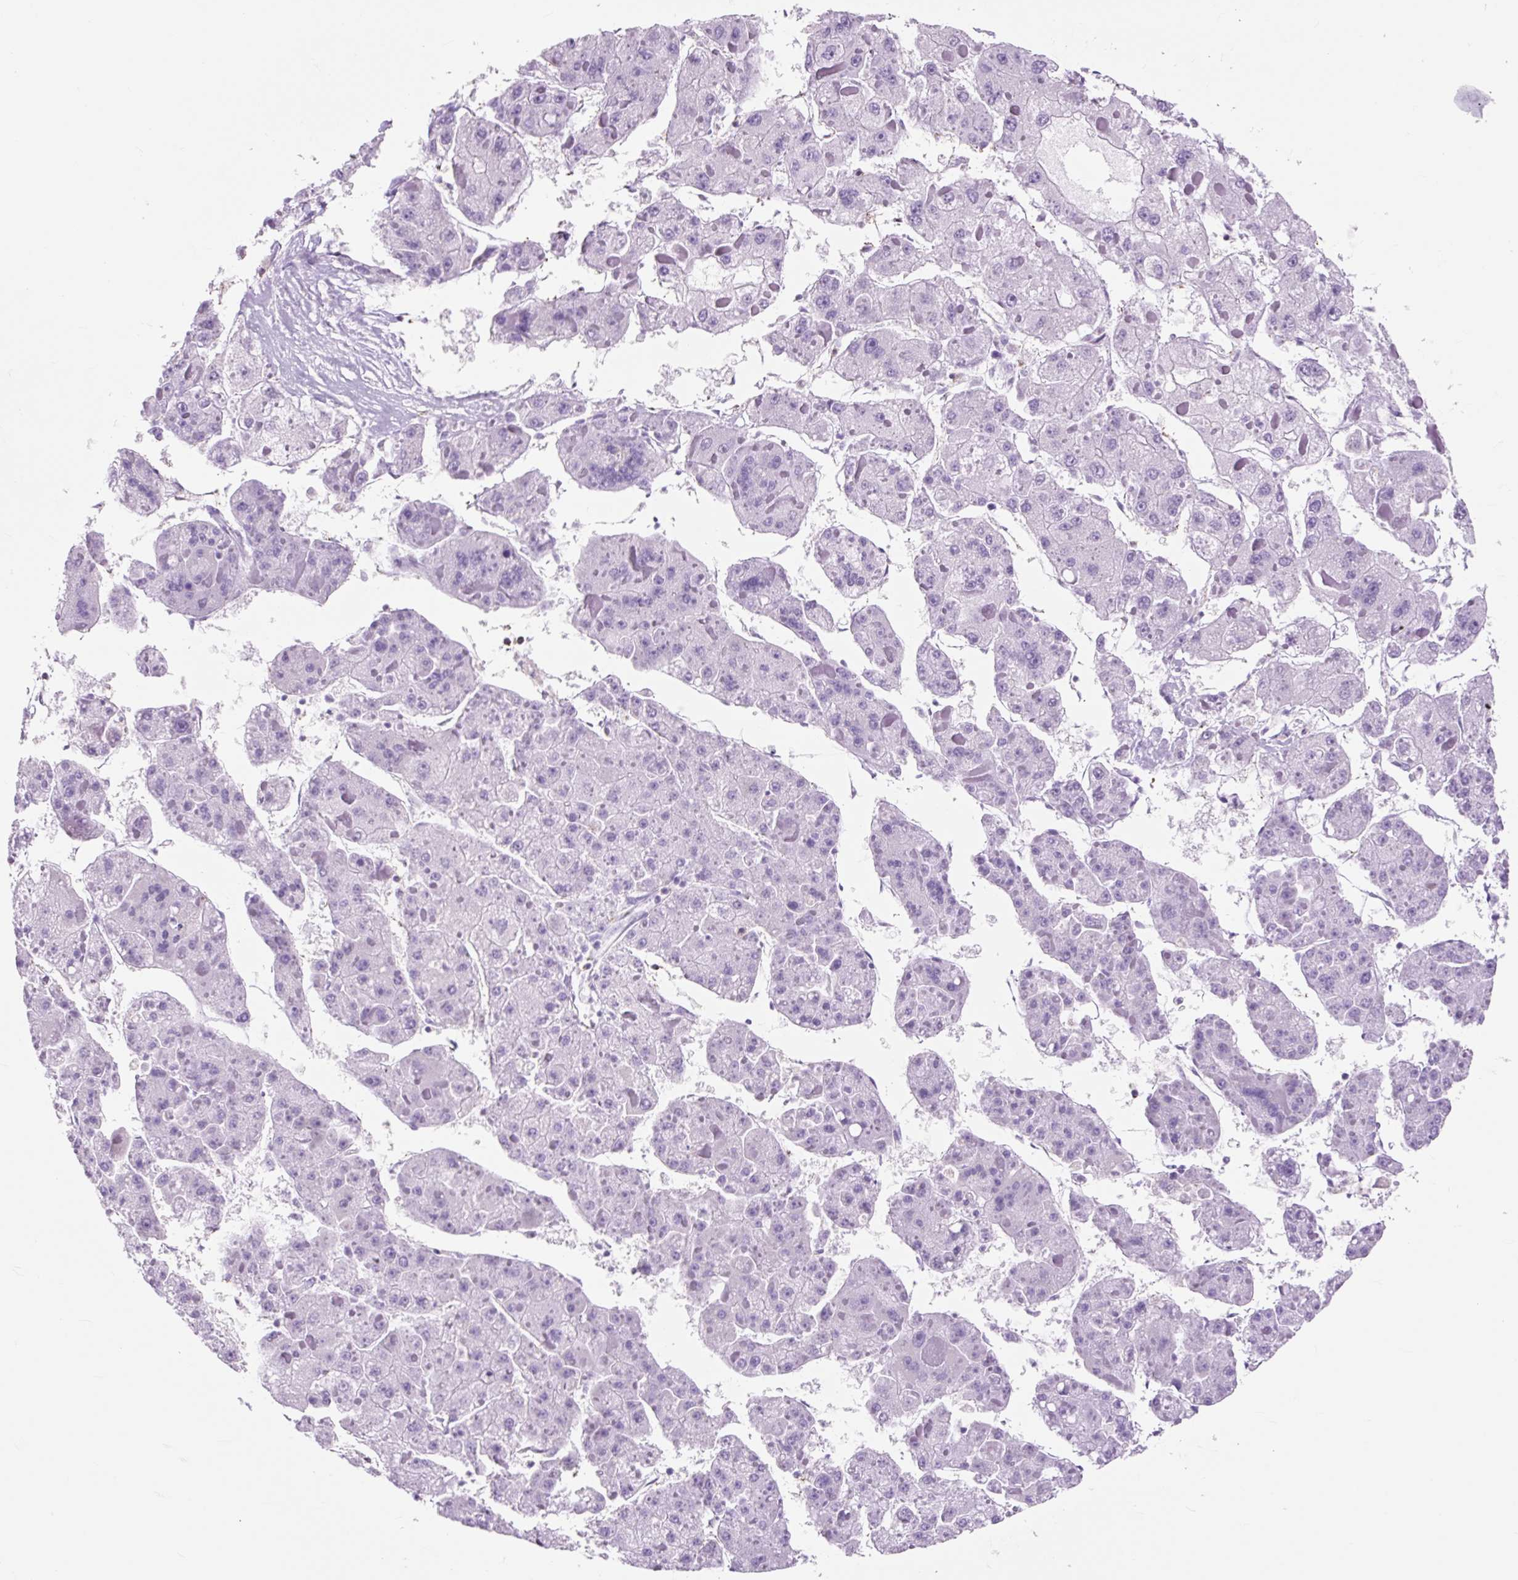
{"staining": {"intensity": "negative", "quantity": "none", "location": "none"}, "tissue": "liver cancer", "cell_type": "Tumor cells", "image_type": "cancer", "snomed": [{"axis": "morphology", "description": "Carcinoma, Hepatocellular, NOS"}, {"axis": "topography", "description": "Liver"}], "caption": "Image shows no protein positivity in tumor cells of hepatocellular carcinoma (liver) tissue. (Stains: DAB immunohistochemistry (IHC) with hematoxylin counter stain, Microscopy: brightfield microscopy at high magnification).", "gene": "OR10A7", "patient": {"sex": "female", "age": 73}}